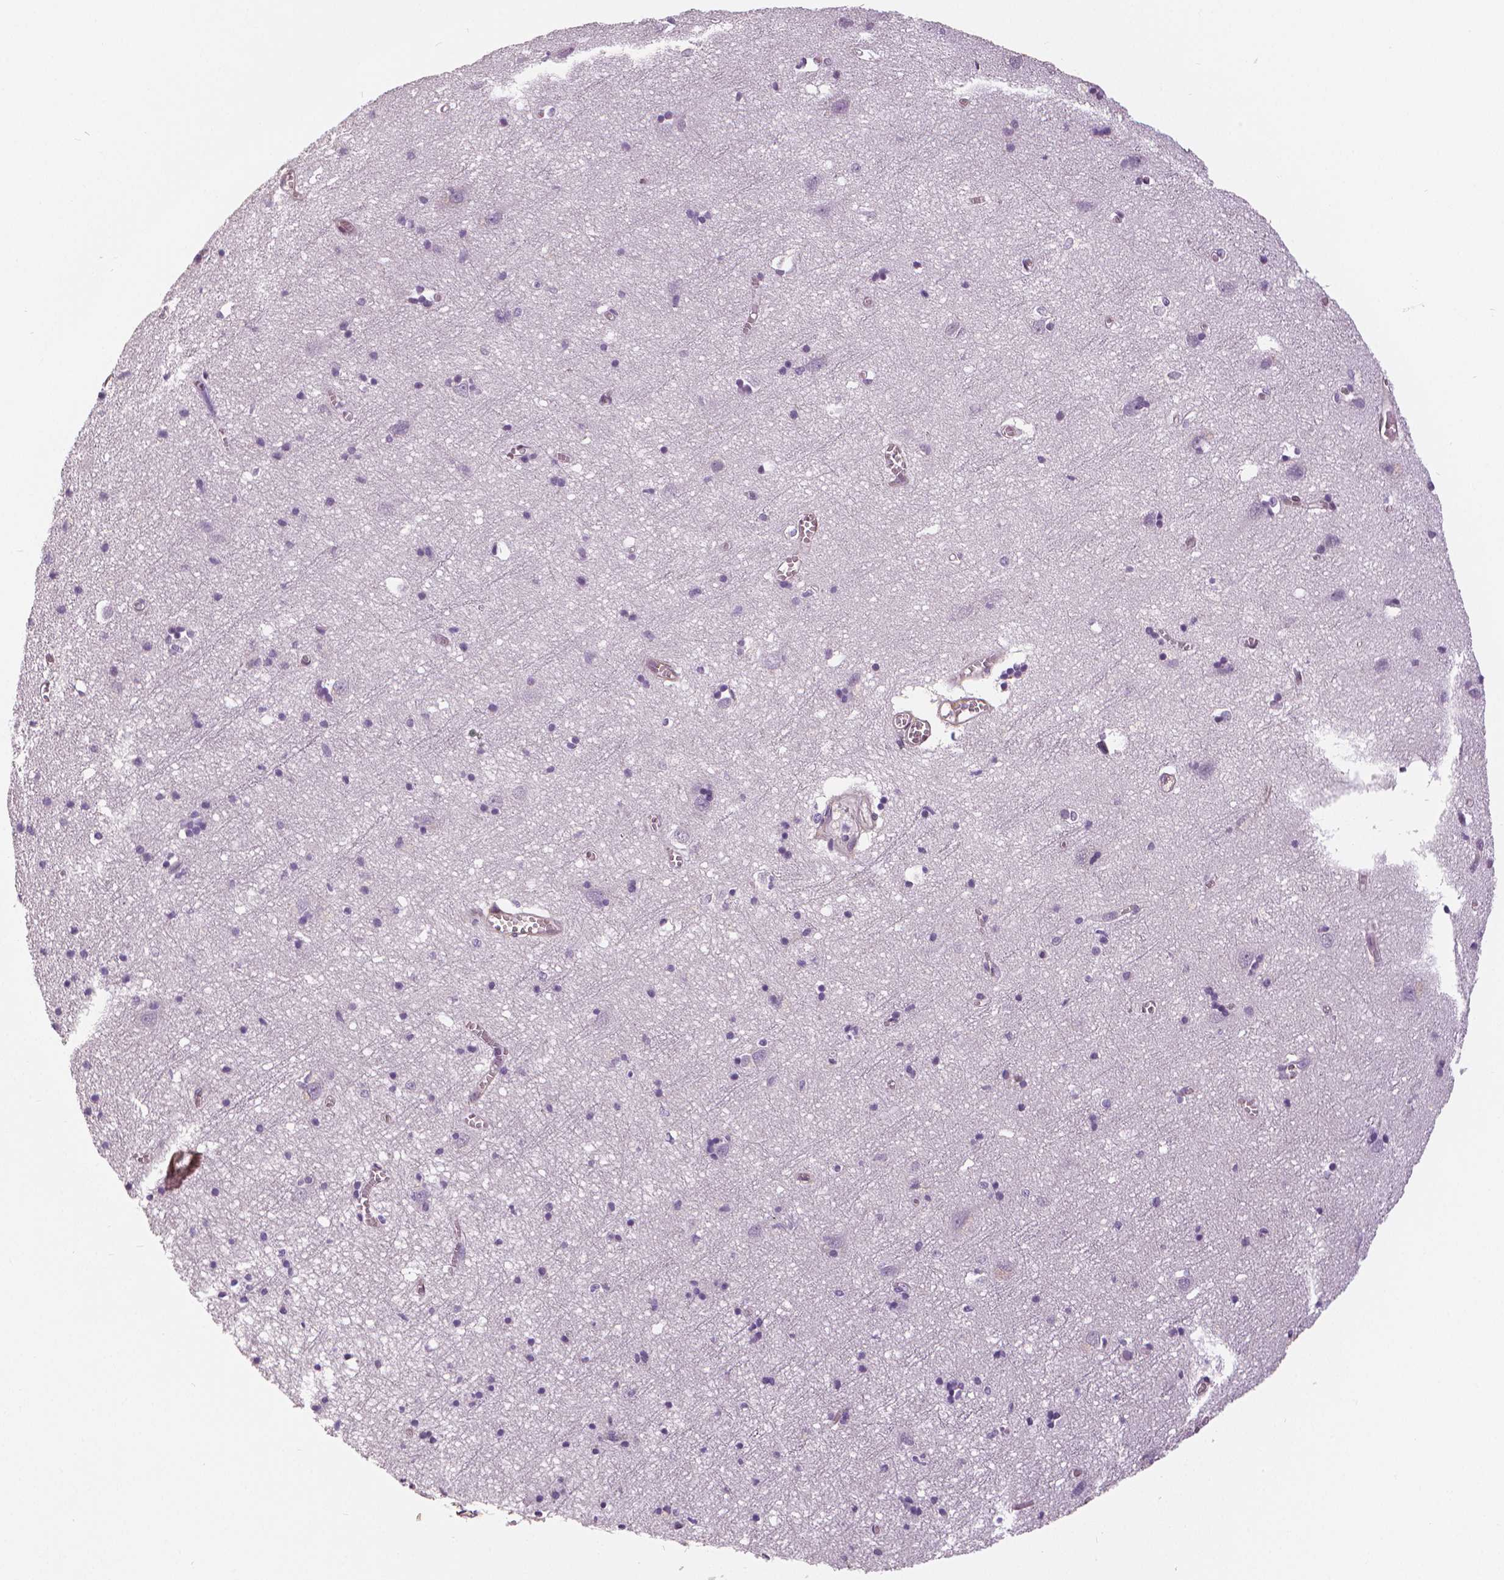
{"staining": {"intensity": "negative", "quantity": "none", "location": "none"}, "tissue": "cerebral cortex", "cell_type": "Endothelial cells", "image_type": "normal", "snomed": [{"axis": "morphology", "description": "Normal tissue, NOS"}, {"axis": "topography", "description": "Cerebral cortex"}], "caption": "Immunohistochemical staining of normal human cerebral cortex reveals no significant positivity in endothelial cells.", "gene": "MKI67", "patient": {"sex": "male", "age": 70}}